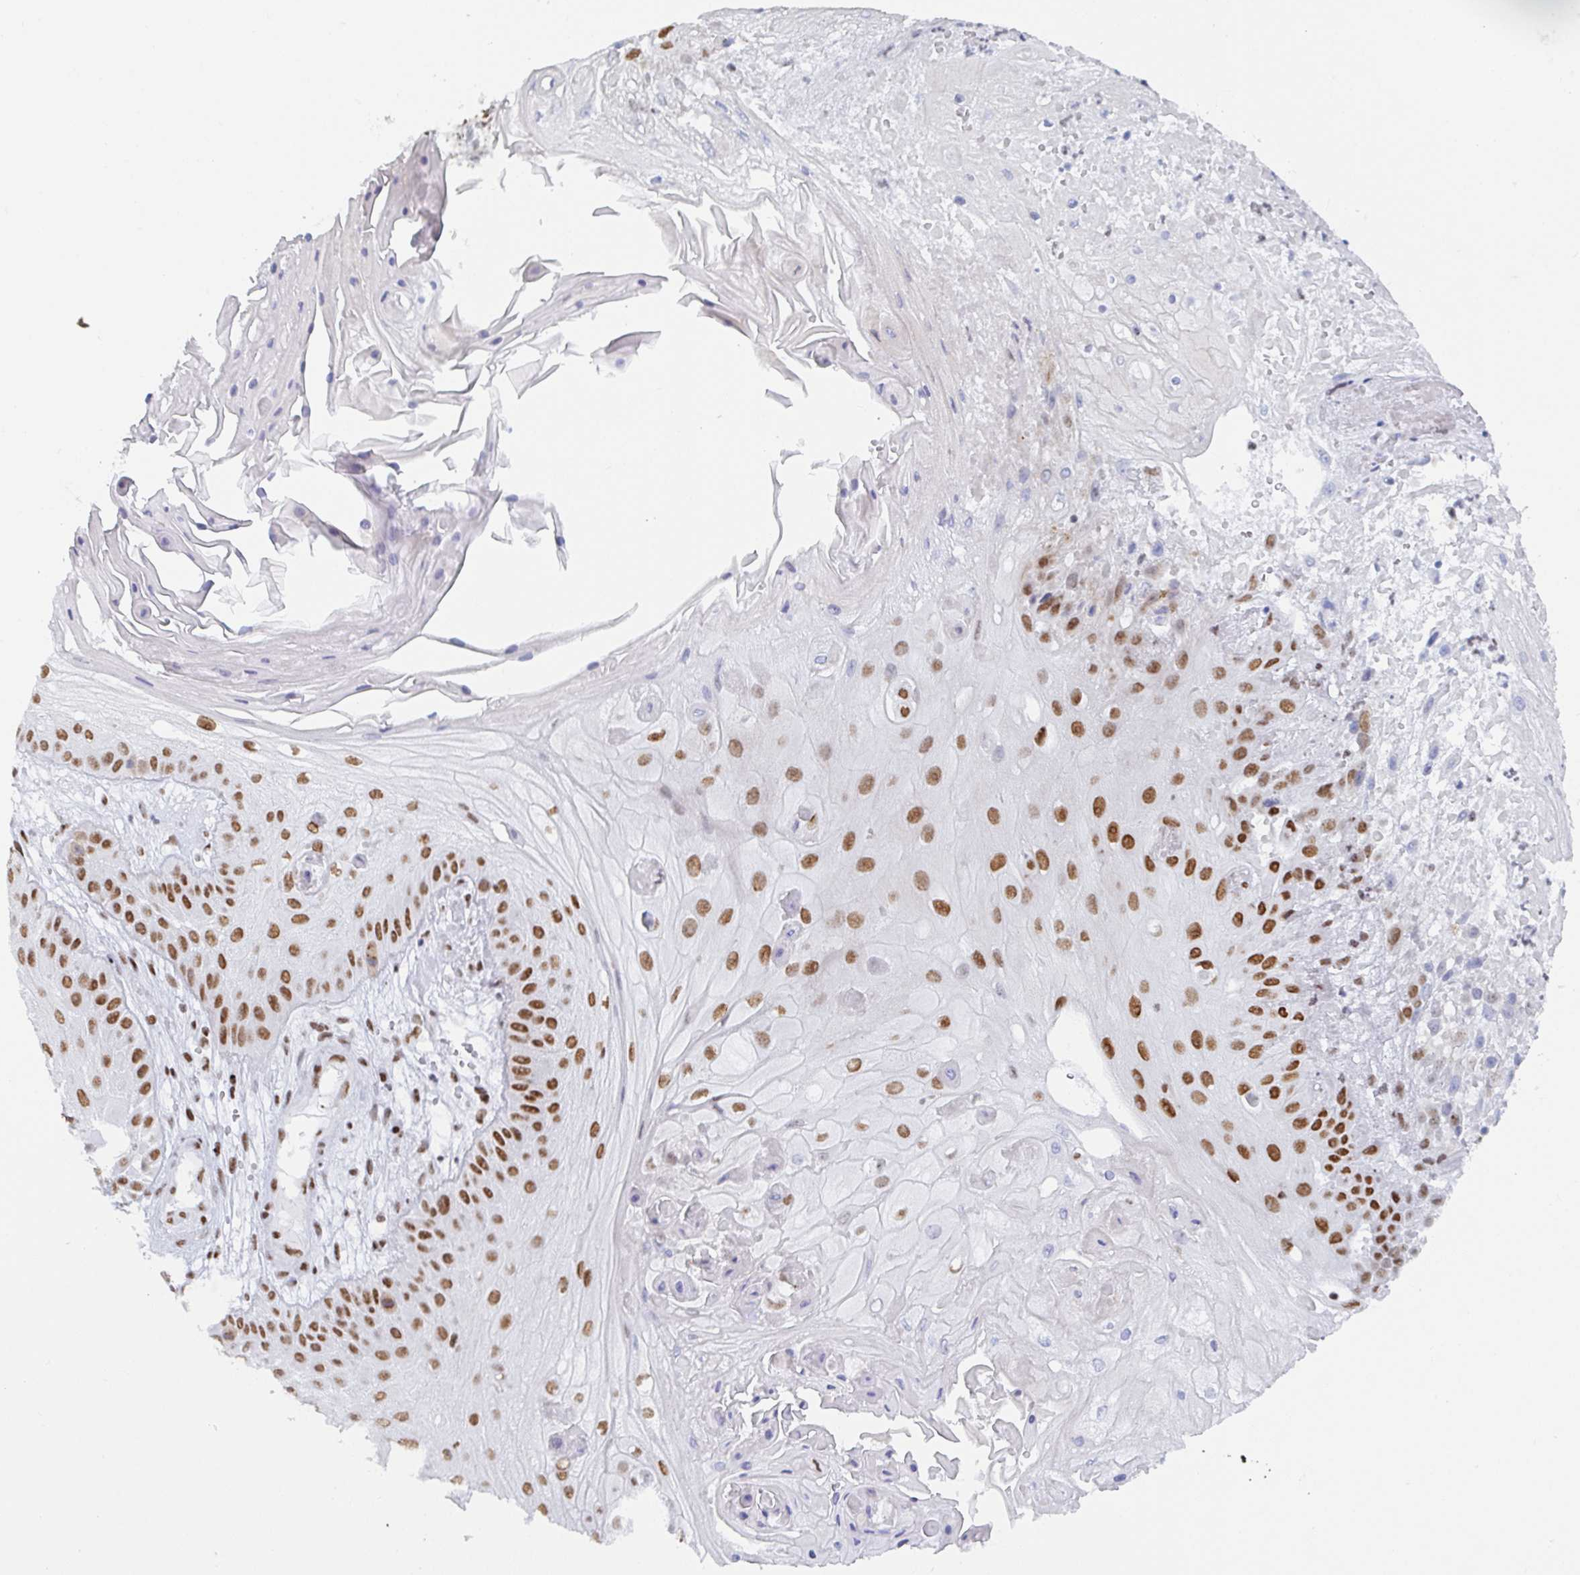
{"staining": {"intensity": "strong", "quantity": "25%-75%", "location": "nuclear"}, "tissue": "skin cancer", "cell_type": "Tumor cells", "image_type": "cancer", "snomed": [{"axis": "morphology", "description": "Squamous cell carcinoma, NOS"}, {"axis": "topography", "description": "Skin"}], "caption": "This micrograph reveals skin cancer (squamous cell carcinoma) stained with immunohistochemistry (IHC) to label a protein in brown. The nuclear of tumor cells show strong positivity for the protein. Nuclei are counter-stained blue.", "gene": "EWSR1", "patient": {"sex": "male", "age": 70}}